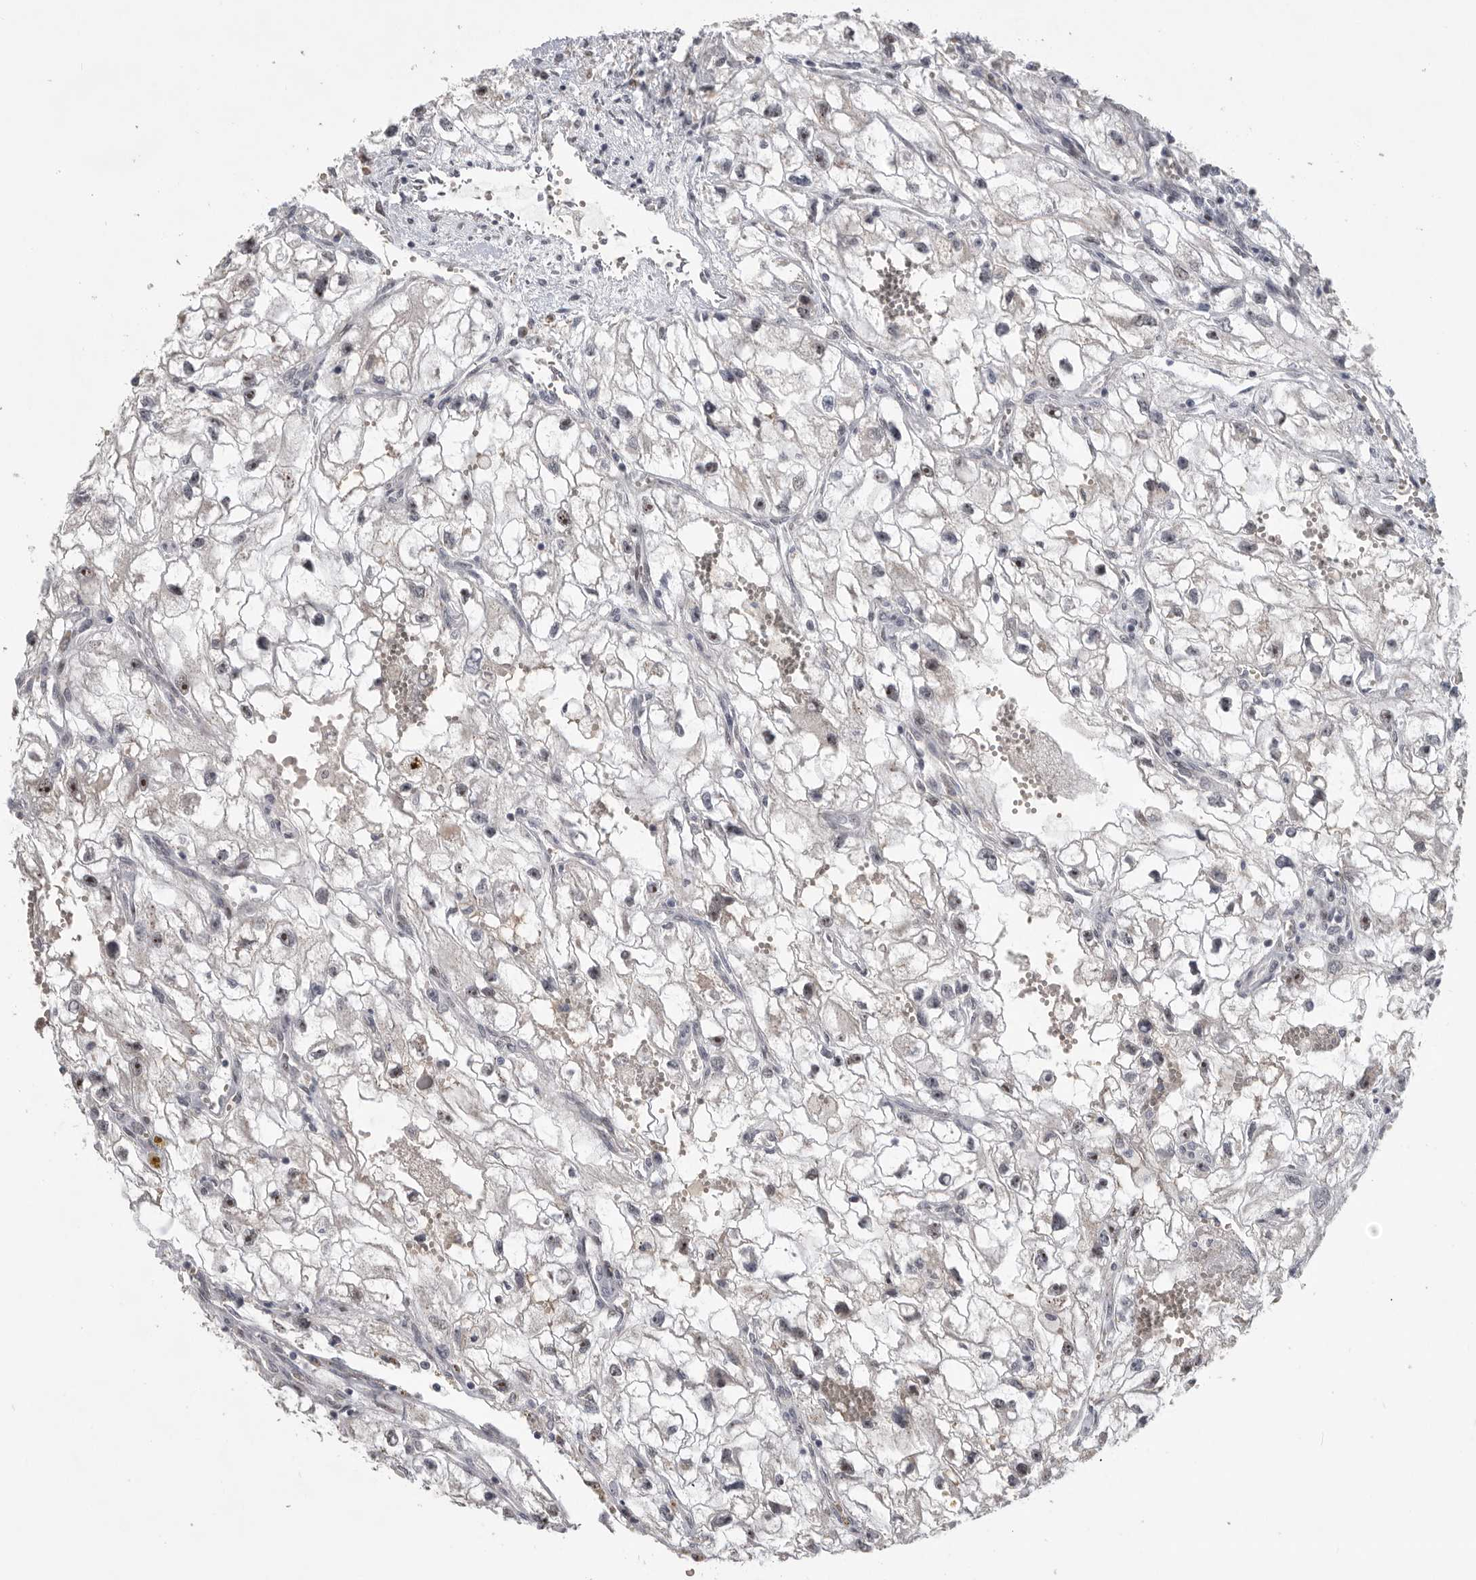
{"staining": {"intensity": "weak", "quantity": "<25%", "location": "nuclear"}, "tissue": "renal cancer", "cell_type": "Tumor cells", "image_type": "cancer", "snomed": [{"axis": "morphology", "description": "Adenocarcinoma, NOS"}, {"axis": "topography", "description": "Kidney"}], "caption": "The histopathology image shows no significant positivity in tumor cells of renal cancer (adenocarcinoma). The staining is performed using DAB (3,3'-diaminobenzidine) brown chromogen with nuclei counter-stained in using hematoxylin.", "gene": "PCMTD1", "patient": {"sex": "female", "age": 70}}